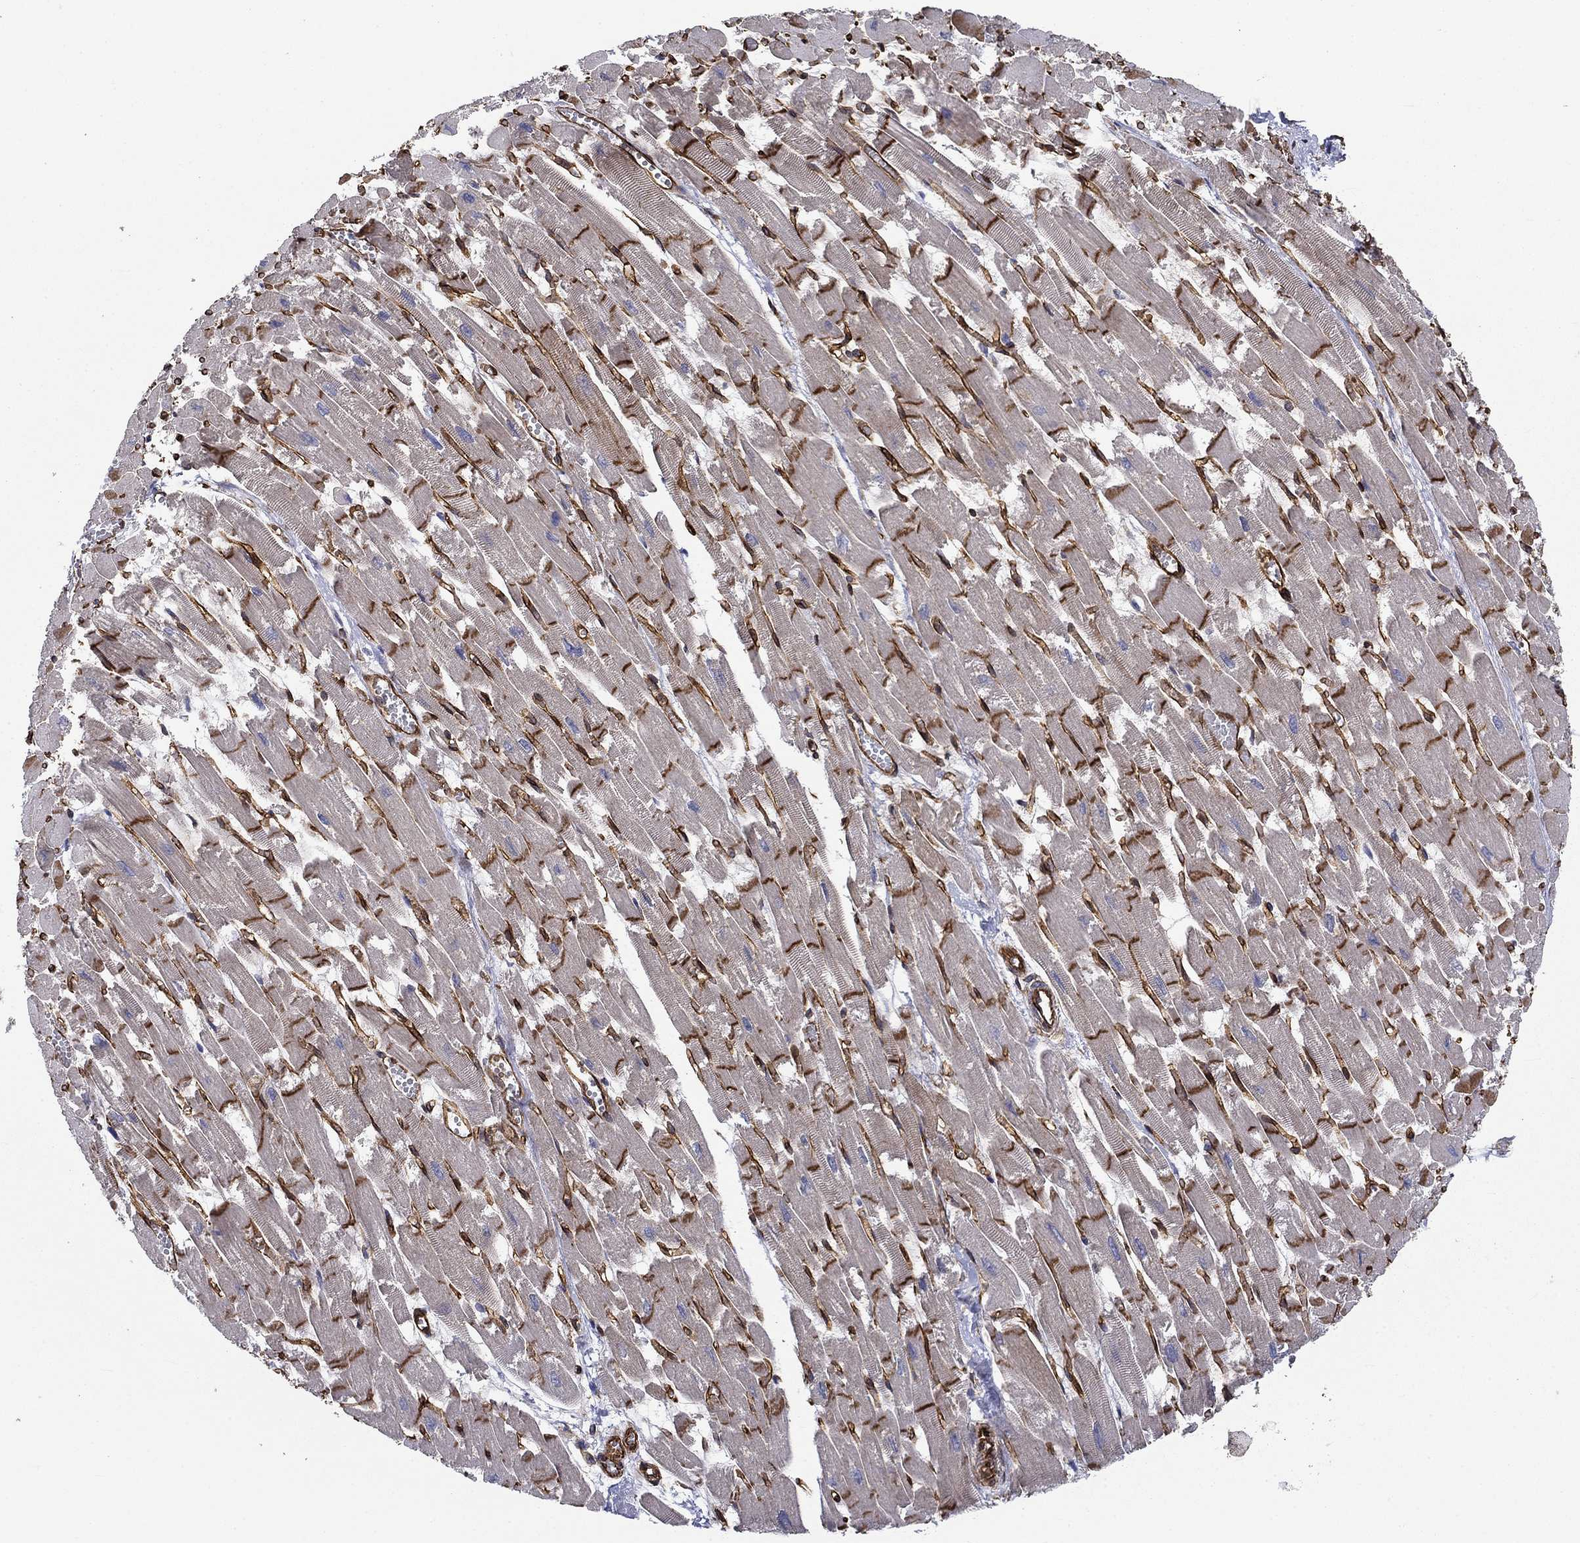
{"staining": {"intensity": "strong", "quantity": "25%-75%", "location": "cytoplasmic/membranous"}, "tissue": "heart muscle", "cell_type": "Cardiomyocytes", "image_type": "normal", "snomed": [{"axis": "morphology", "description": "Normal tissue, NOS"}, {"axis": "topography", "description": "Heart"}], "caption": "IHC of unremarkable heart muscle exhibits high levels of strong cytoplasmic/membranous staining in approximately 25%-75% of cardiomyocytes.", "gene": "SYNC", "patient": {"sex": "female", "age": 52}}